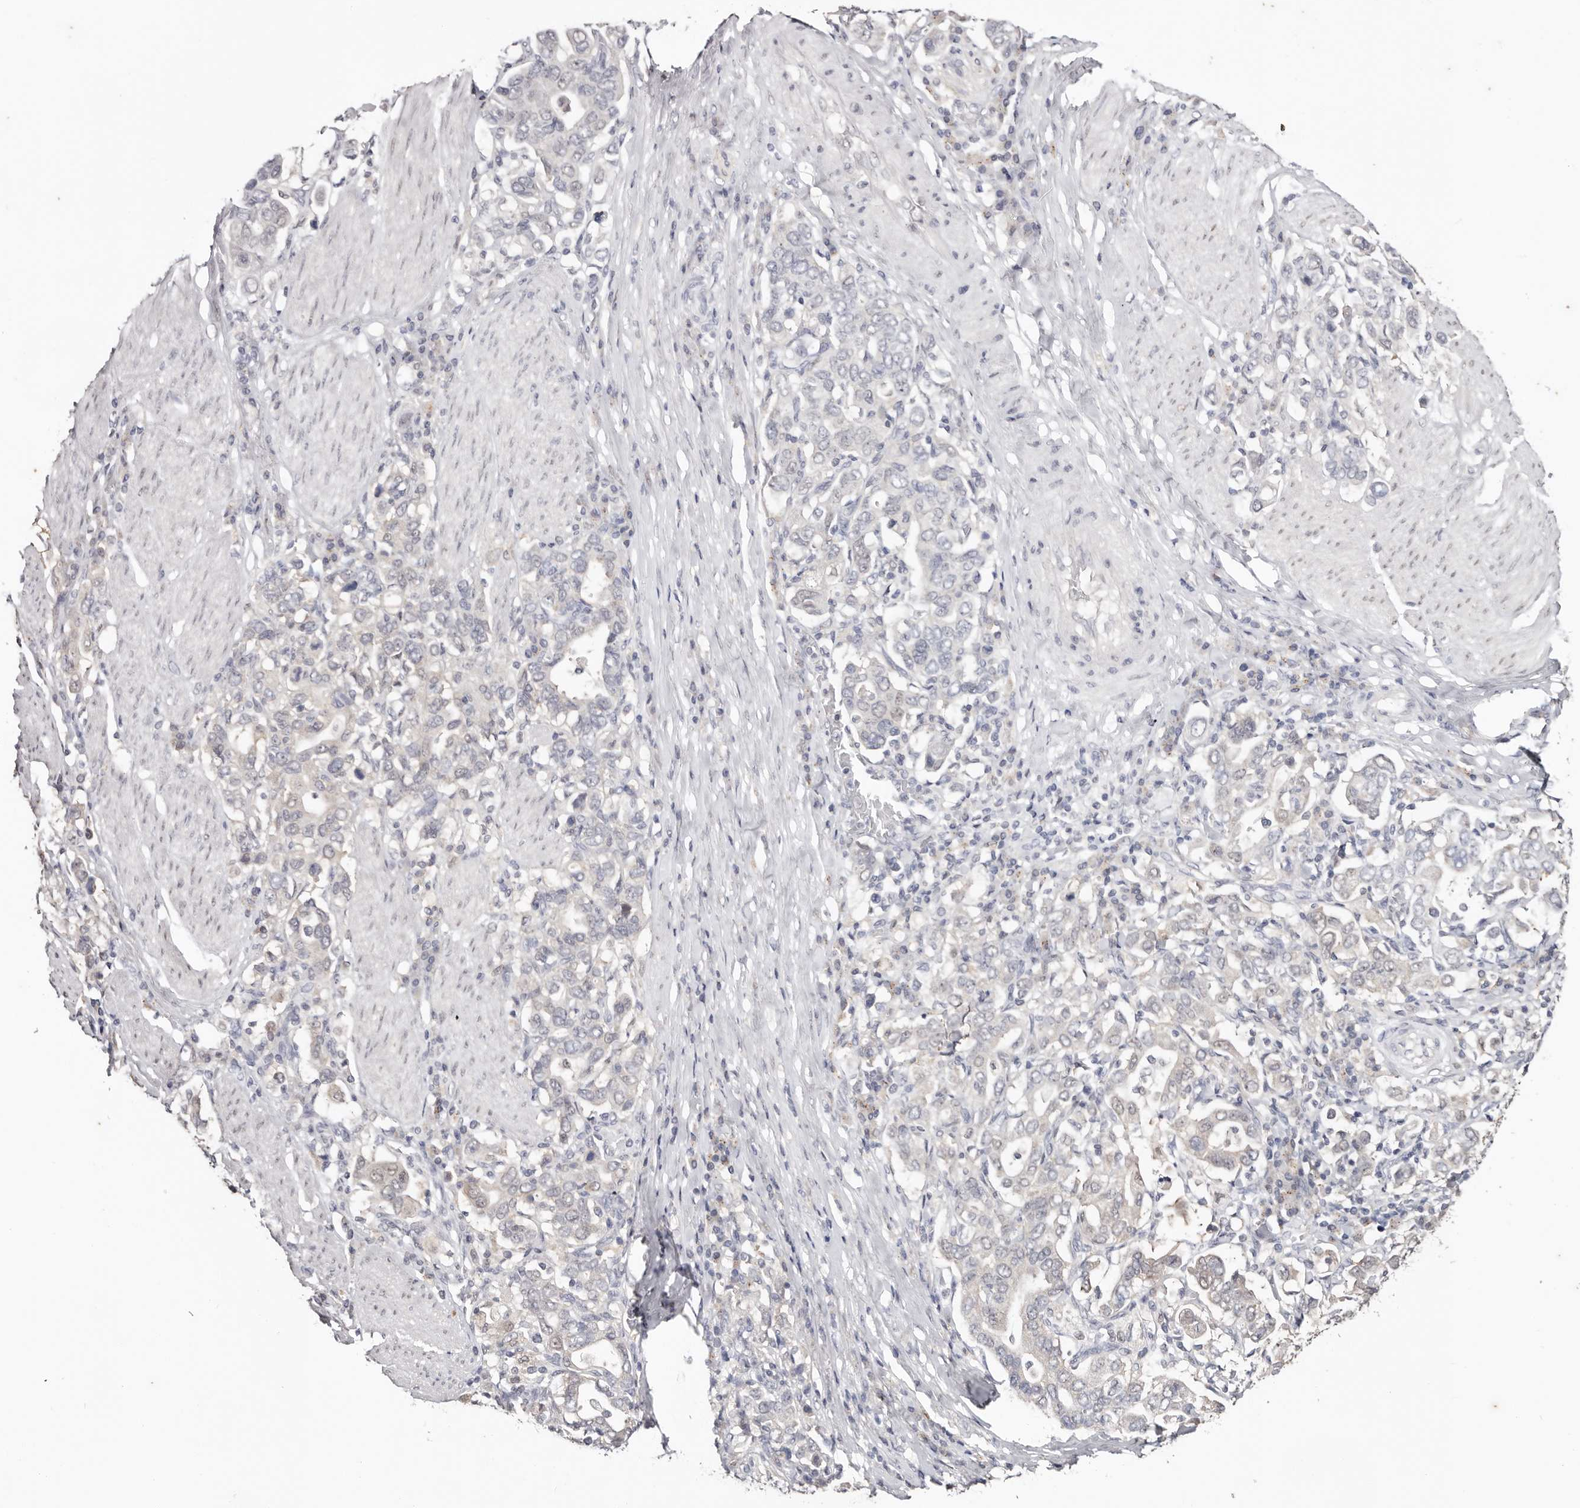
{"staining": {"intensity": "negative", "quantity": "none", "location": "none"}, "tissue": "stomach cancer", "cell_type": "Tumor cells", "image_type": "cancer", "snomed": [{"axis": "morphology", "description": "Adenocarcinoma, NOS"}, {"axis": "topography", "description": "Stomach, upper"}], "caption": "Stomach cancer (adenocarcinoma) stained for a protein using IHC shows no expression tumor cells.", "gene": "TYW3", "patient": {"sex": "male", "age": 62}}